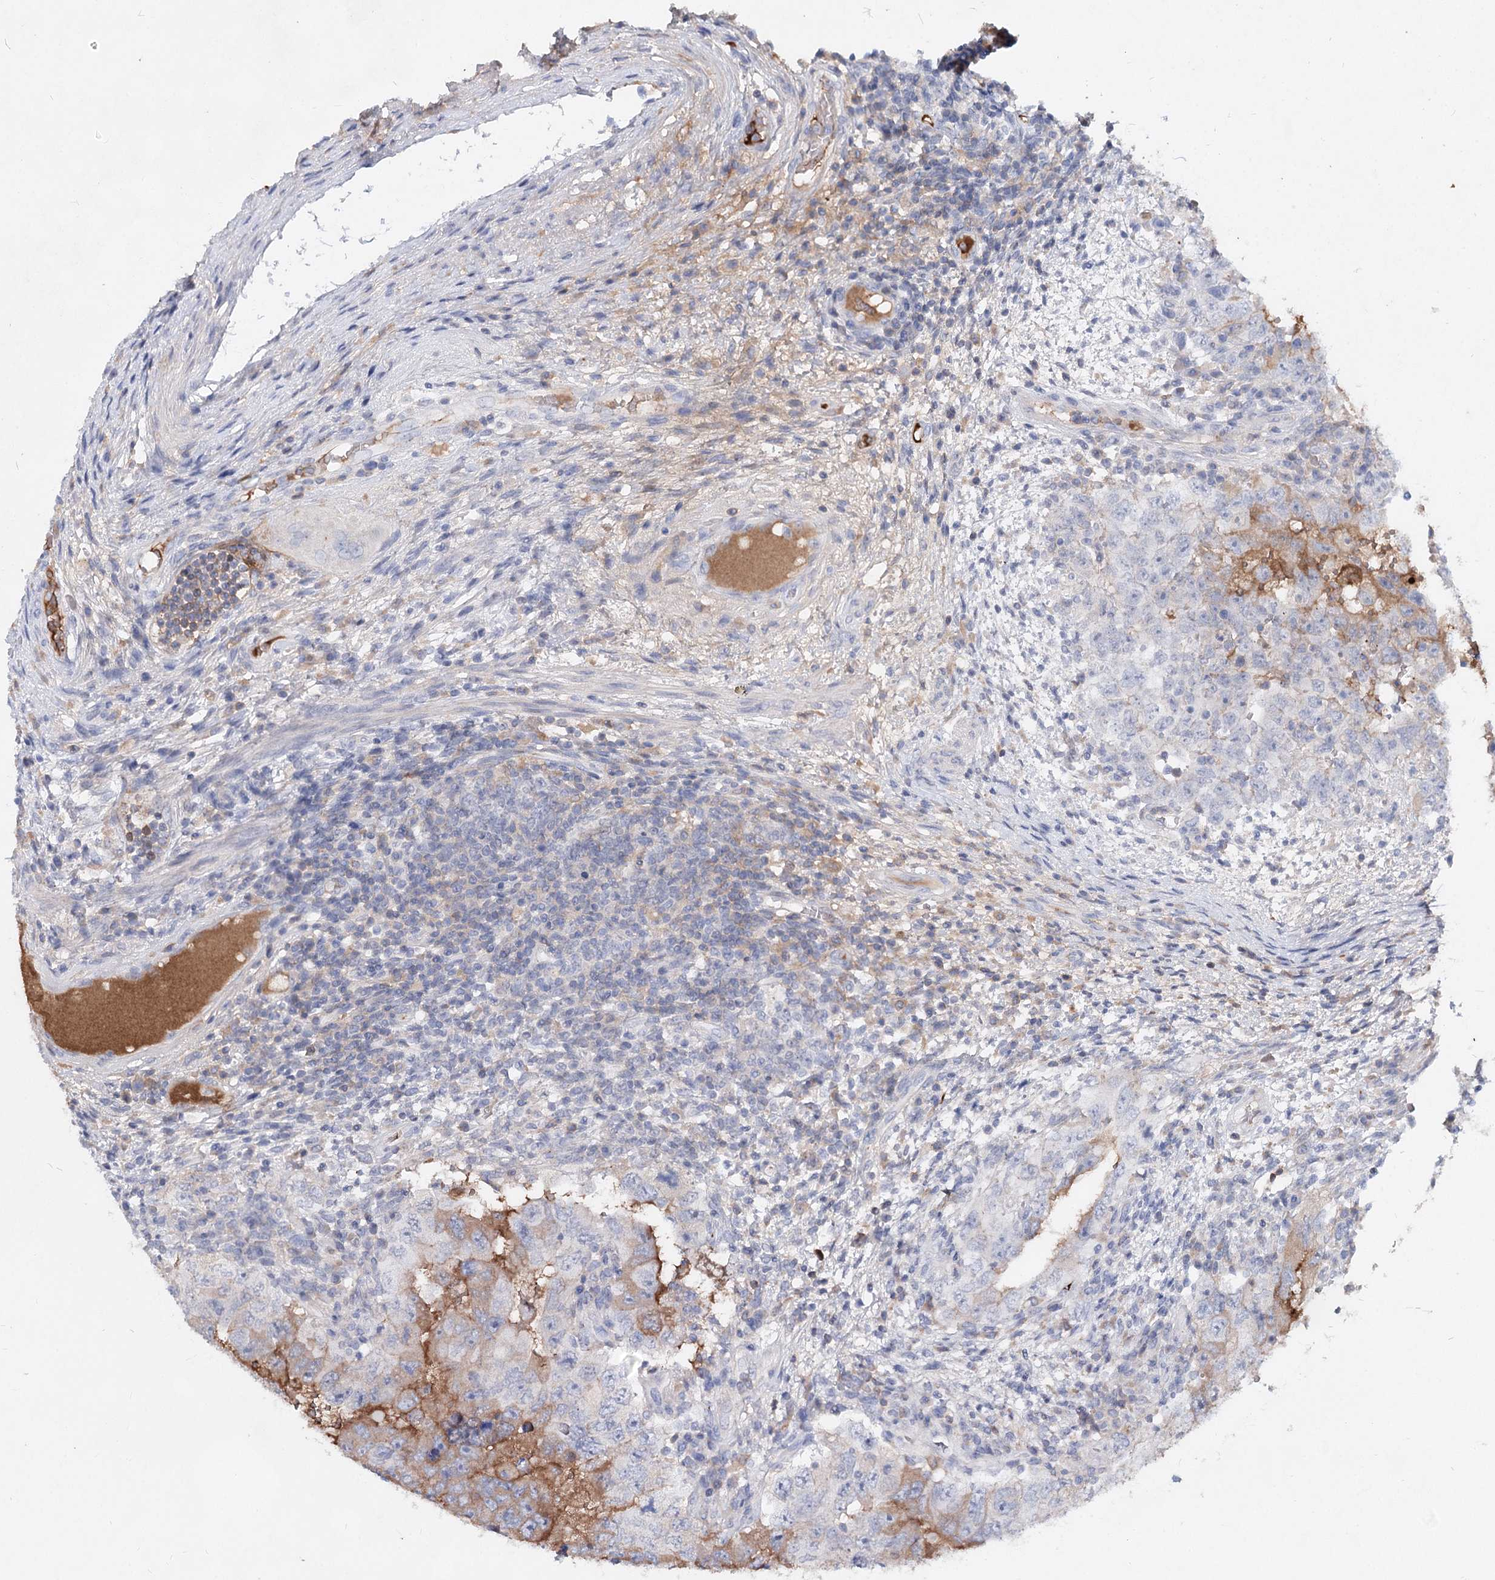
{"staining": {"intensity": "weak", "quantity": "<25%", "location": "cytoplasmic/membranous"}, "tissue": "testis cancer", "cell_type": "Tumor cells", "image_type": "cancer", "snomed": [{"axis": "morphology", "description": "Carcinoma, Embryonal, NOS"}, {"axis": "topography", "description": "Testis"}], "caption": "Protein analysis of testis embryonal carcinoma reveals no significant positivity in tumor cells.", "gene": "TASOR2", "patient": {"sex": "male", "age": 26}}